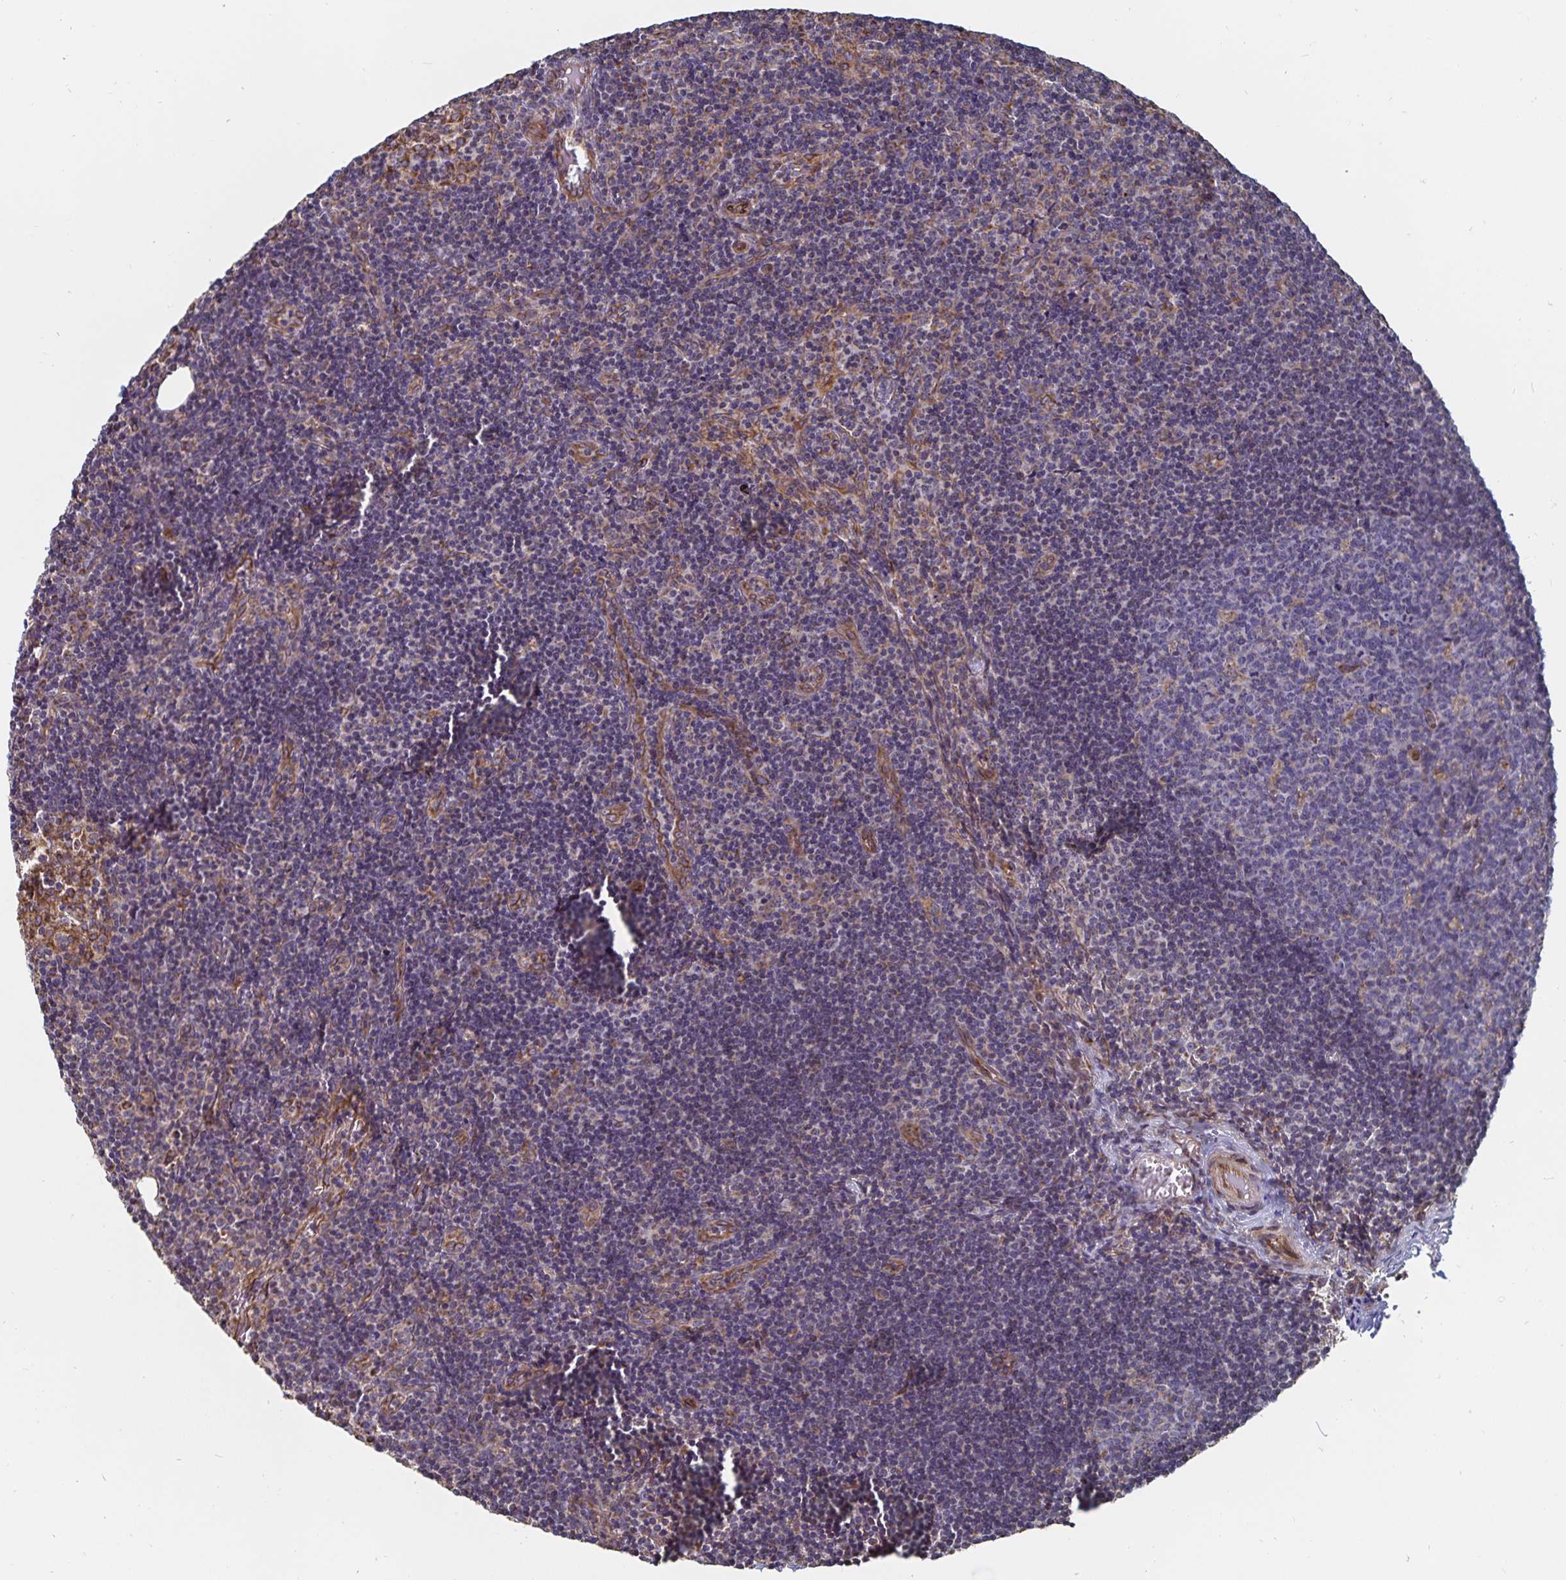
{"staining": {"intensity": "negative", "quantity": "none", "location": "none"}, "tissue": "lymph node", "cell_type": "Germinal center cells", "image_type": "normal", "snomed": [{"axis": "morphology", "description": "Normal tissue, NOS"}, {"axis": "topography", "description": "Lymph node"}], "caption": "Immunohistochemical staining of normal lymph node shows no significant staining in germinal center cells. (Immunohistochemistry, brightfield microscopy, high magnification).", "gene": "BCAP29", "patient": {"sex": "female", "age": 41}}